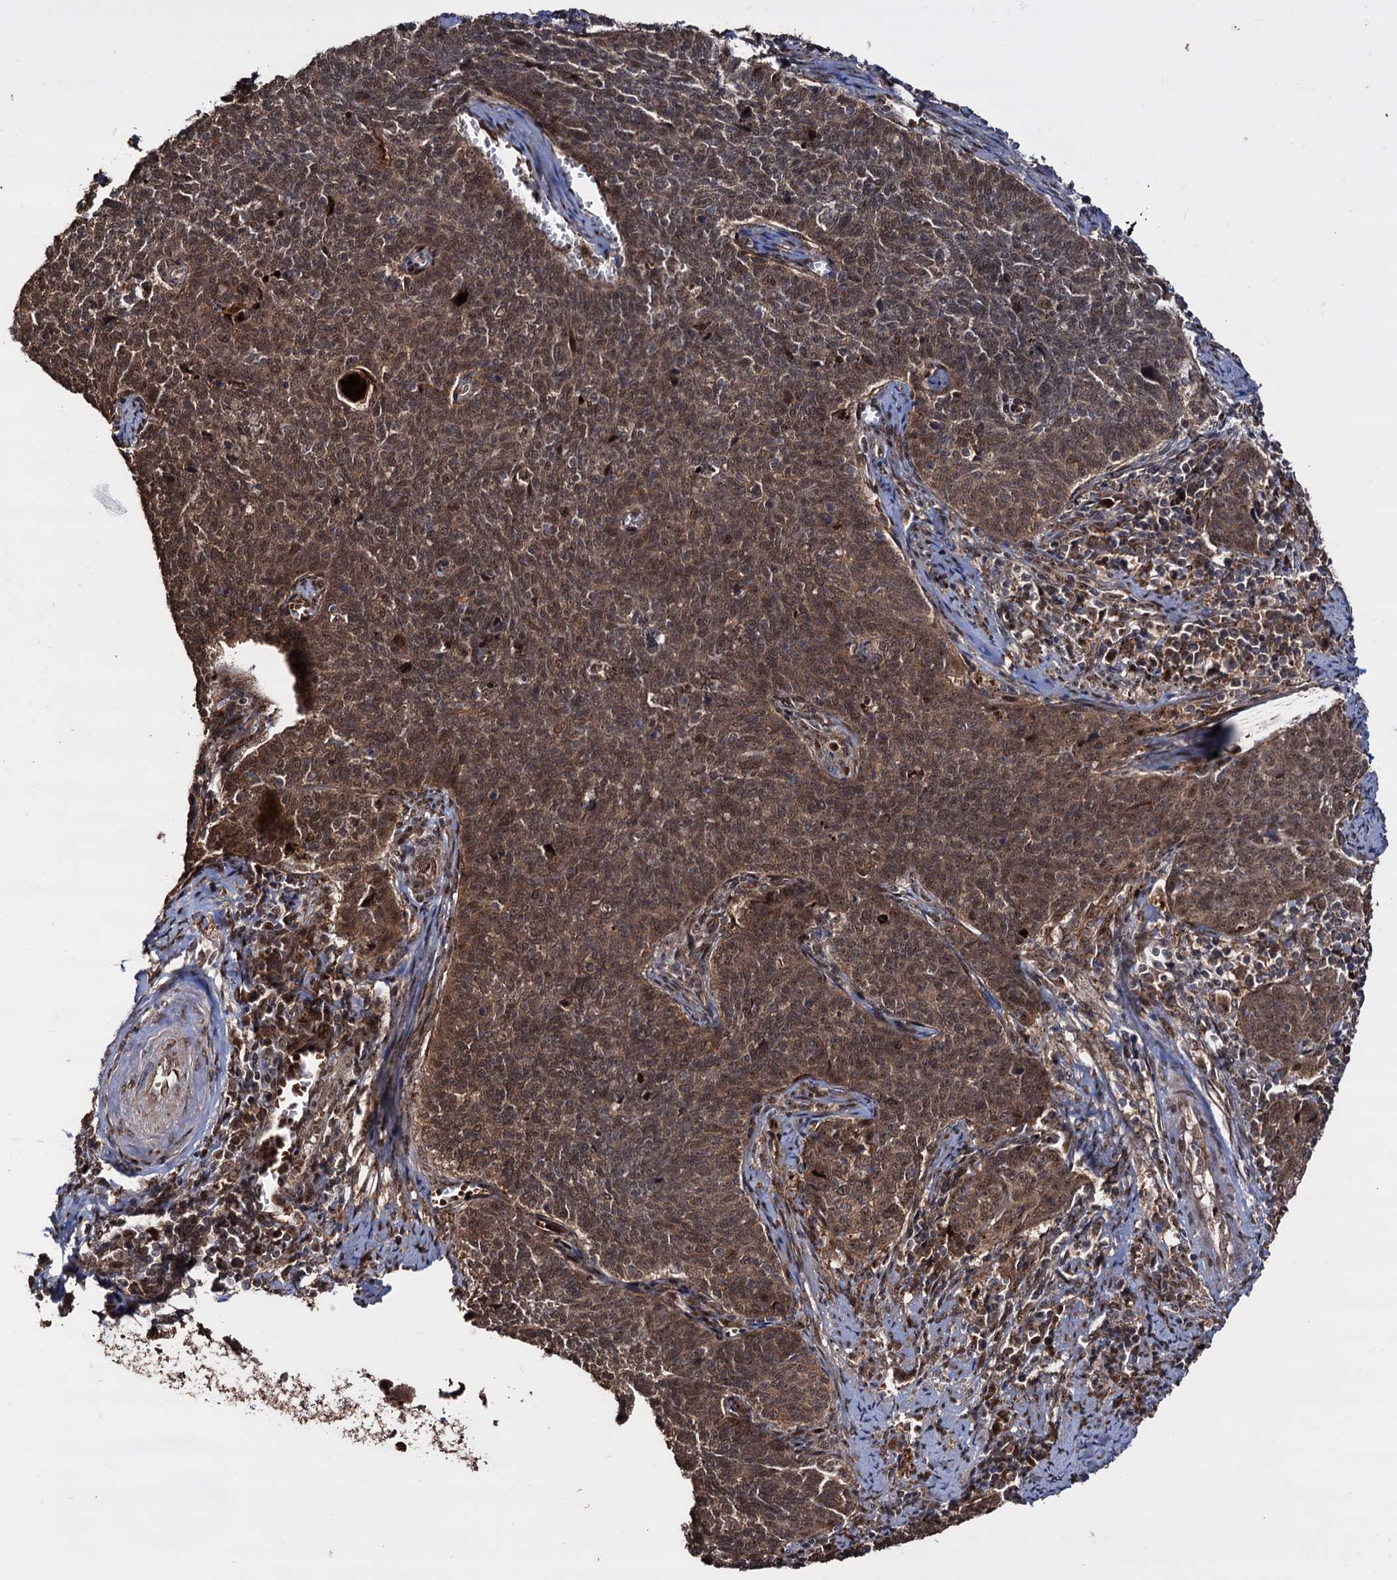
{"staining": {"intensity": "moderate", "quantity": ">75%", "location": "cytoplasmic/membranous,nuclear"}, "tissue": "cervical cancer", "cell_type": "Tumor cells", "image_type": "cancer", "snomed": [{"axis": "morphology", "description": "Squamous cell carcinoma, NOS"}, {"axis": "topography", "description": "Cervix"}], "caption": "This is an image of immunohistochemistry (IHC) staining of cervical cancer, which shows moderate positivity in the cytoplasmic/membranous and nuclear of tumor cells.", "gene": "PIGB", "patient": {"sex": "female", "age": 39}}